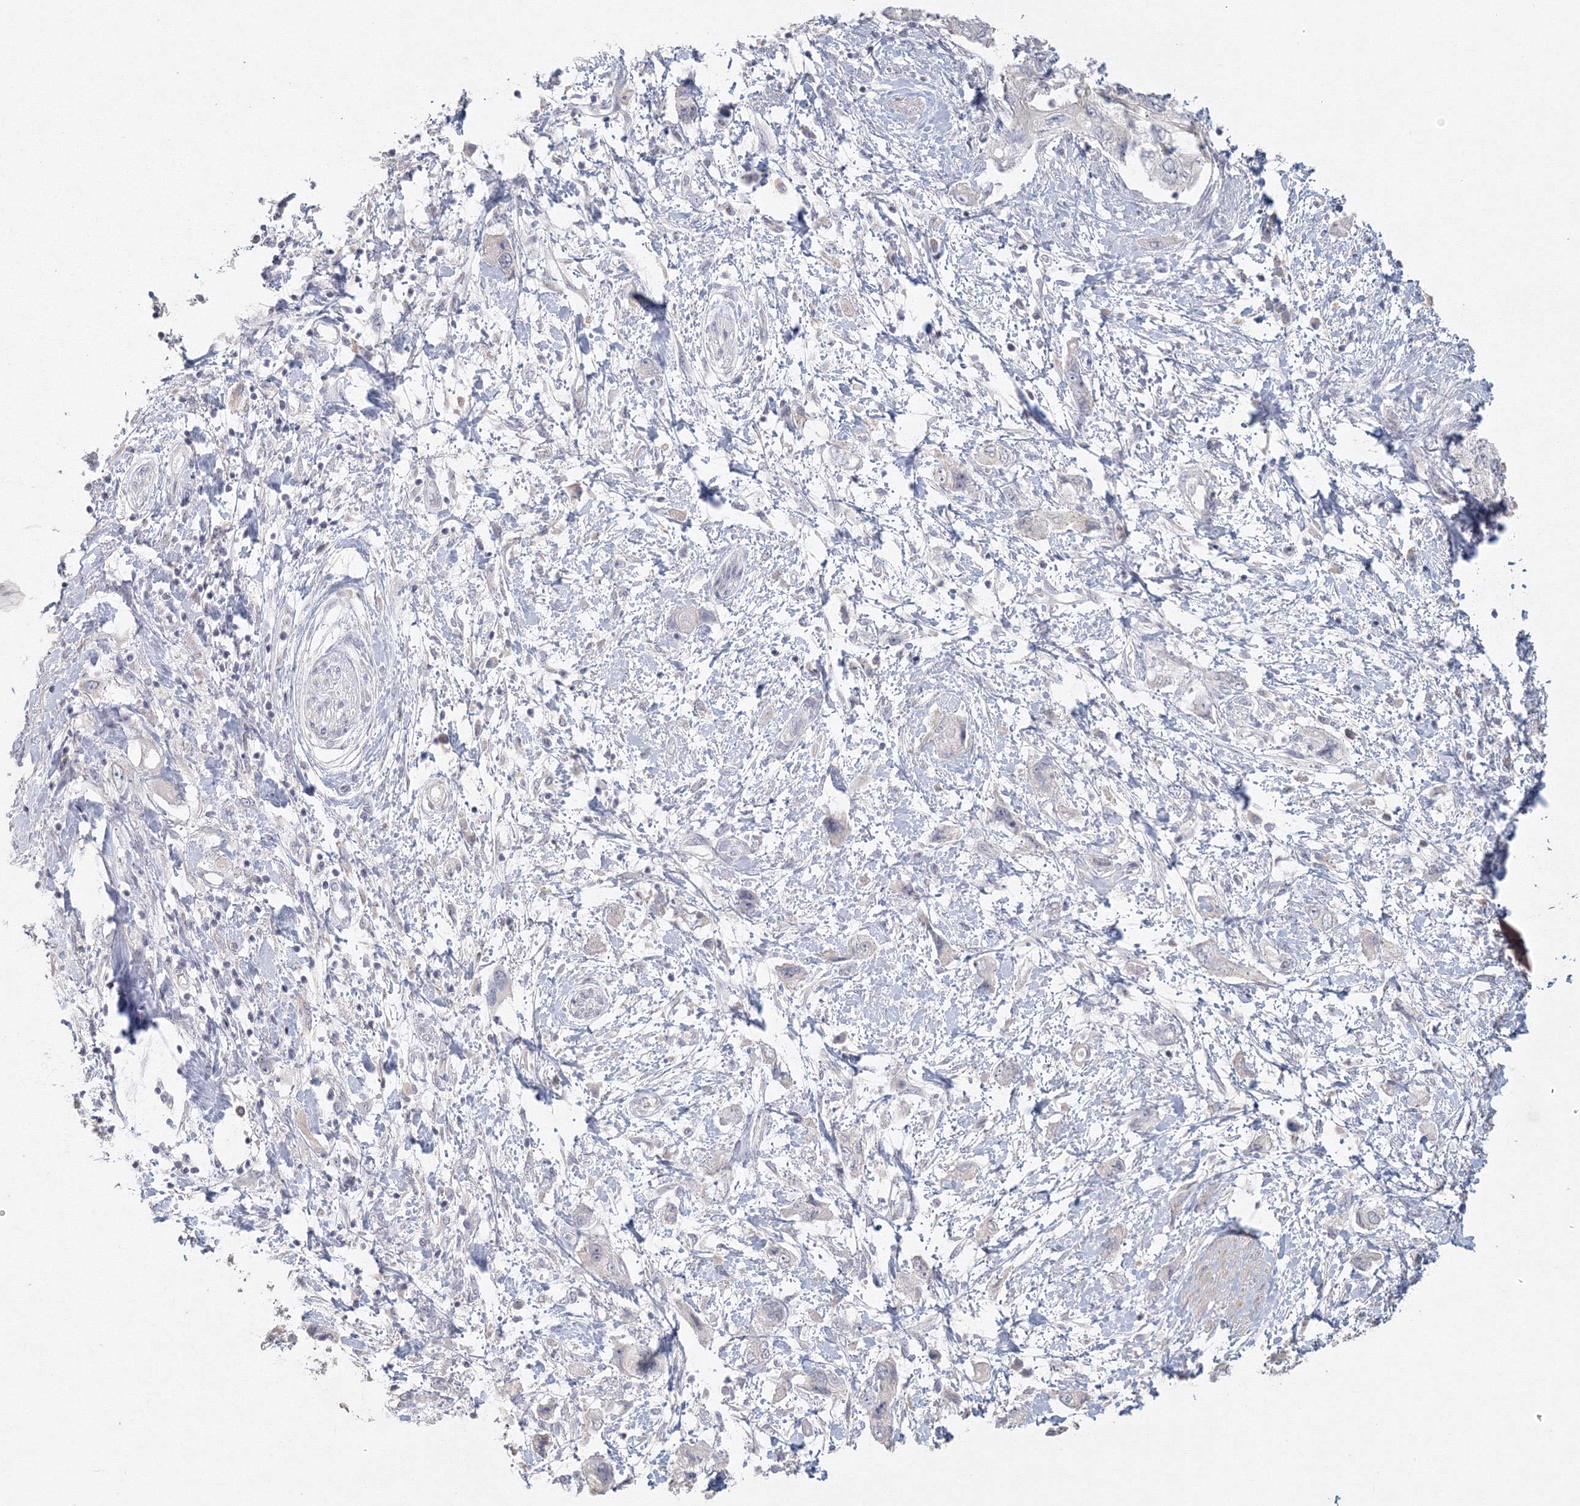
{"staining": {"intensity": "weak", "quantity": "<25%", "location": "cytoplasmic/membranous"}, "tissue": "pancreatic cancer", "cell_type": "Tumor cells", "image_type": "cancer", "snomed": [{"axis": "morphology", "description": "Adenocarcinoma, NOS"}, {"axis": "topography", "description": "Pancreas"}], "caption": "Tumor cells show no significant expression in adenocarcinoma (pancreatic).", "gene": "TACC2", "patient": {"sex": "female", "age": 73}}